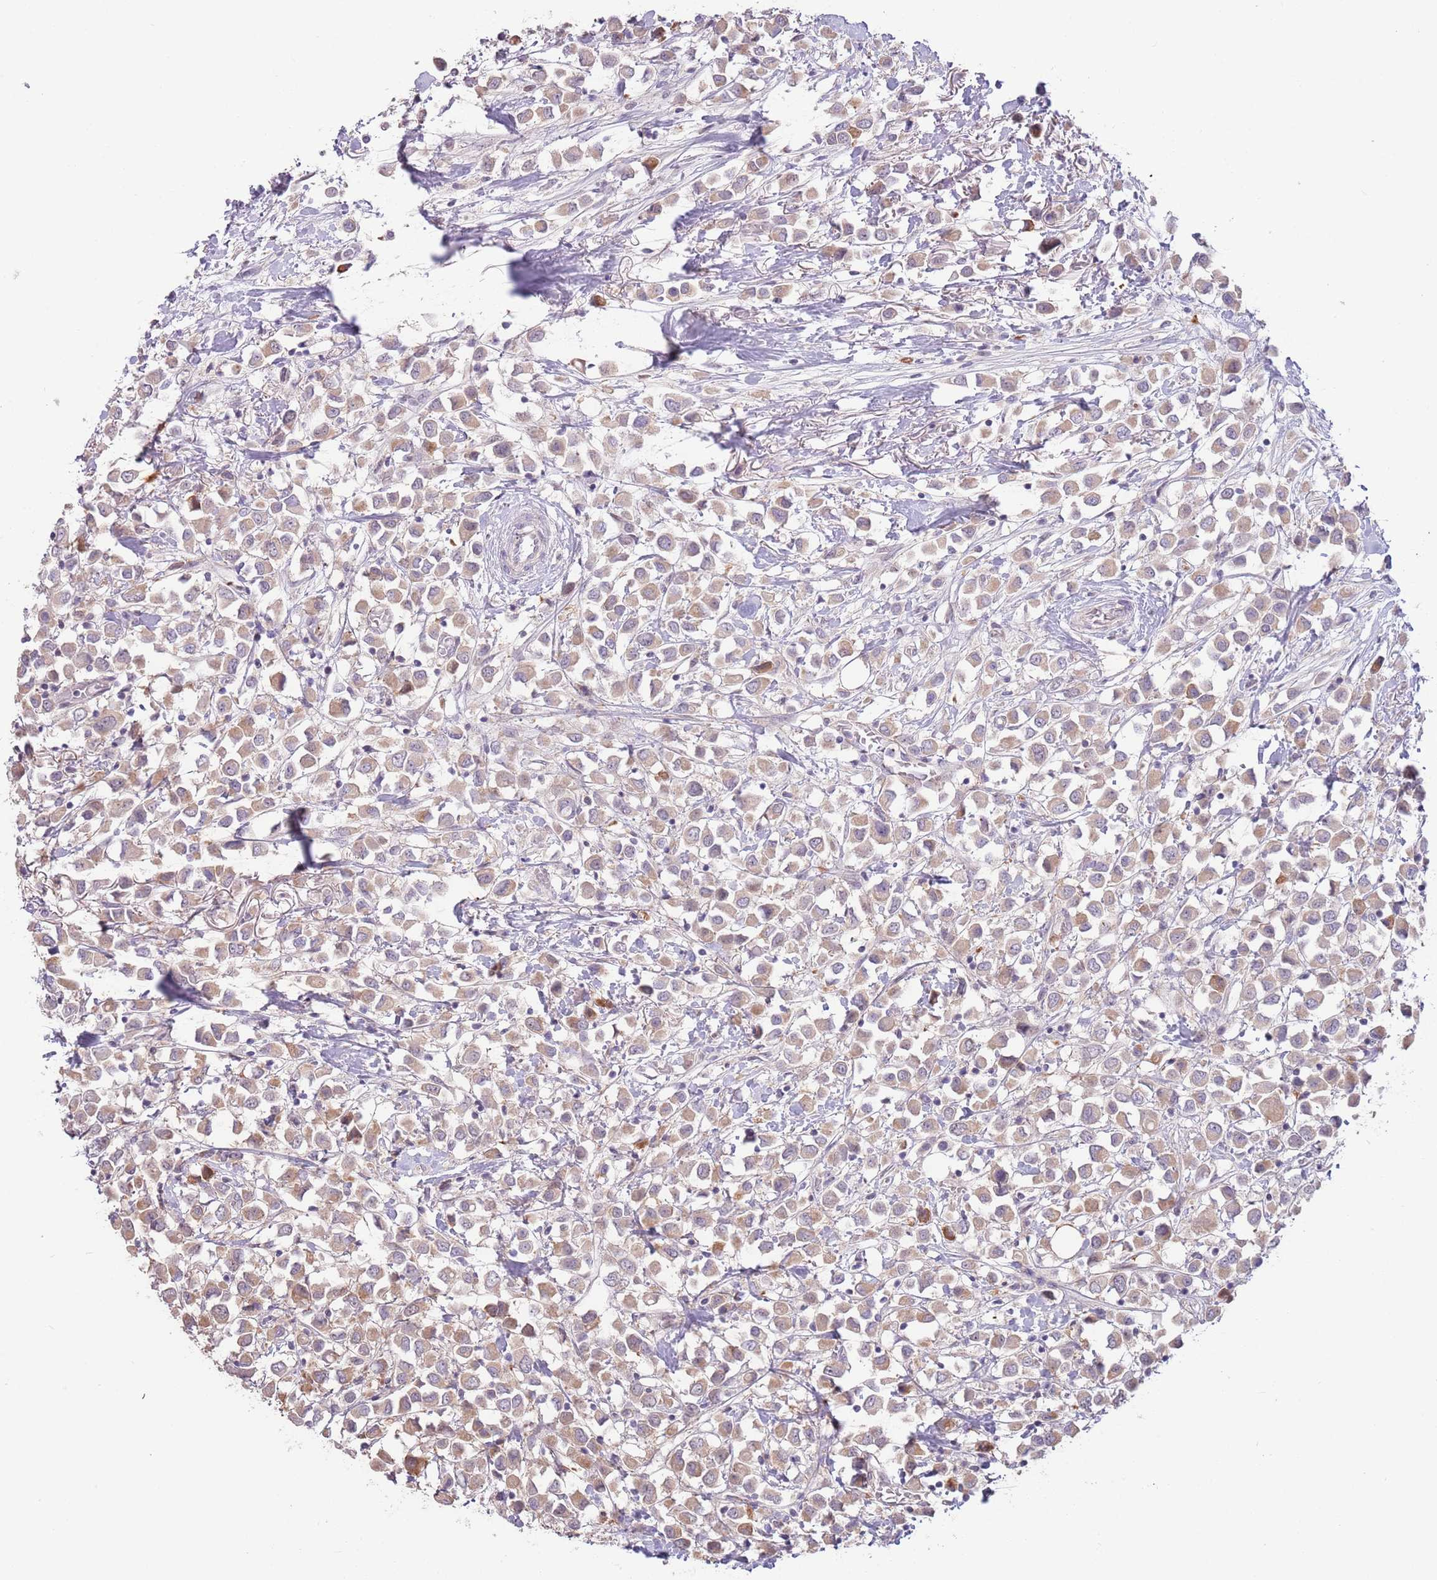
{"staining": {"intensity": "moderate", "quantity": "25%-75%", "location": "cytoplasmic/membranous"}, "tissue": "breast cancer", "cell_type": "Tumor cells", "image_type": "cancer", "snomed": [{"axis": "morphology", "description": "Duct carcinoma"}, {"axis": "topography", "description": "Breast"}], "caption": "Brown immunohistochemical staining in intraductal carcinoma (breast) shows moderate cytoplasmic/membranous staining in about 25%-75% of tumor cells. The protein of interest is shown in brown color, while the nuclei are stained blue.", "gene": "LDHD", "patient": {"sex": "female", "age": 61}}